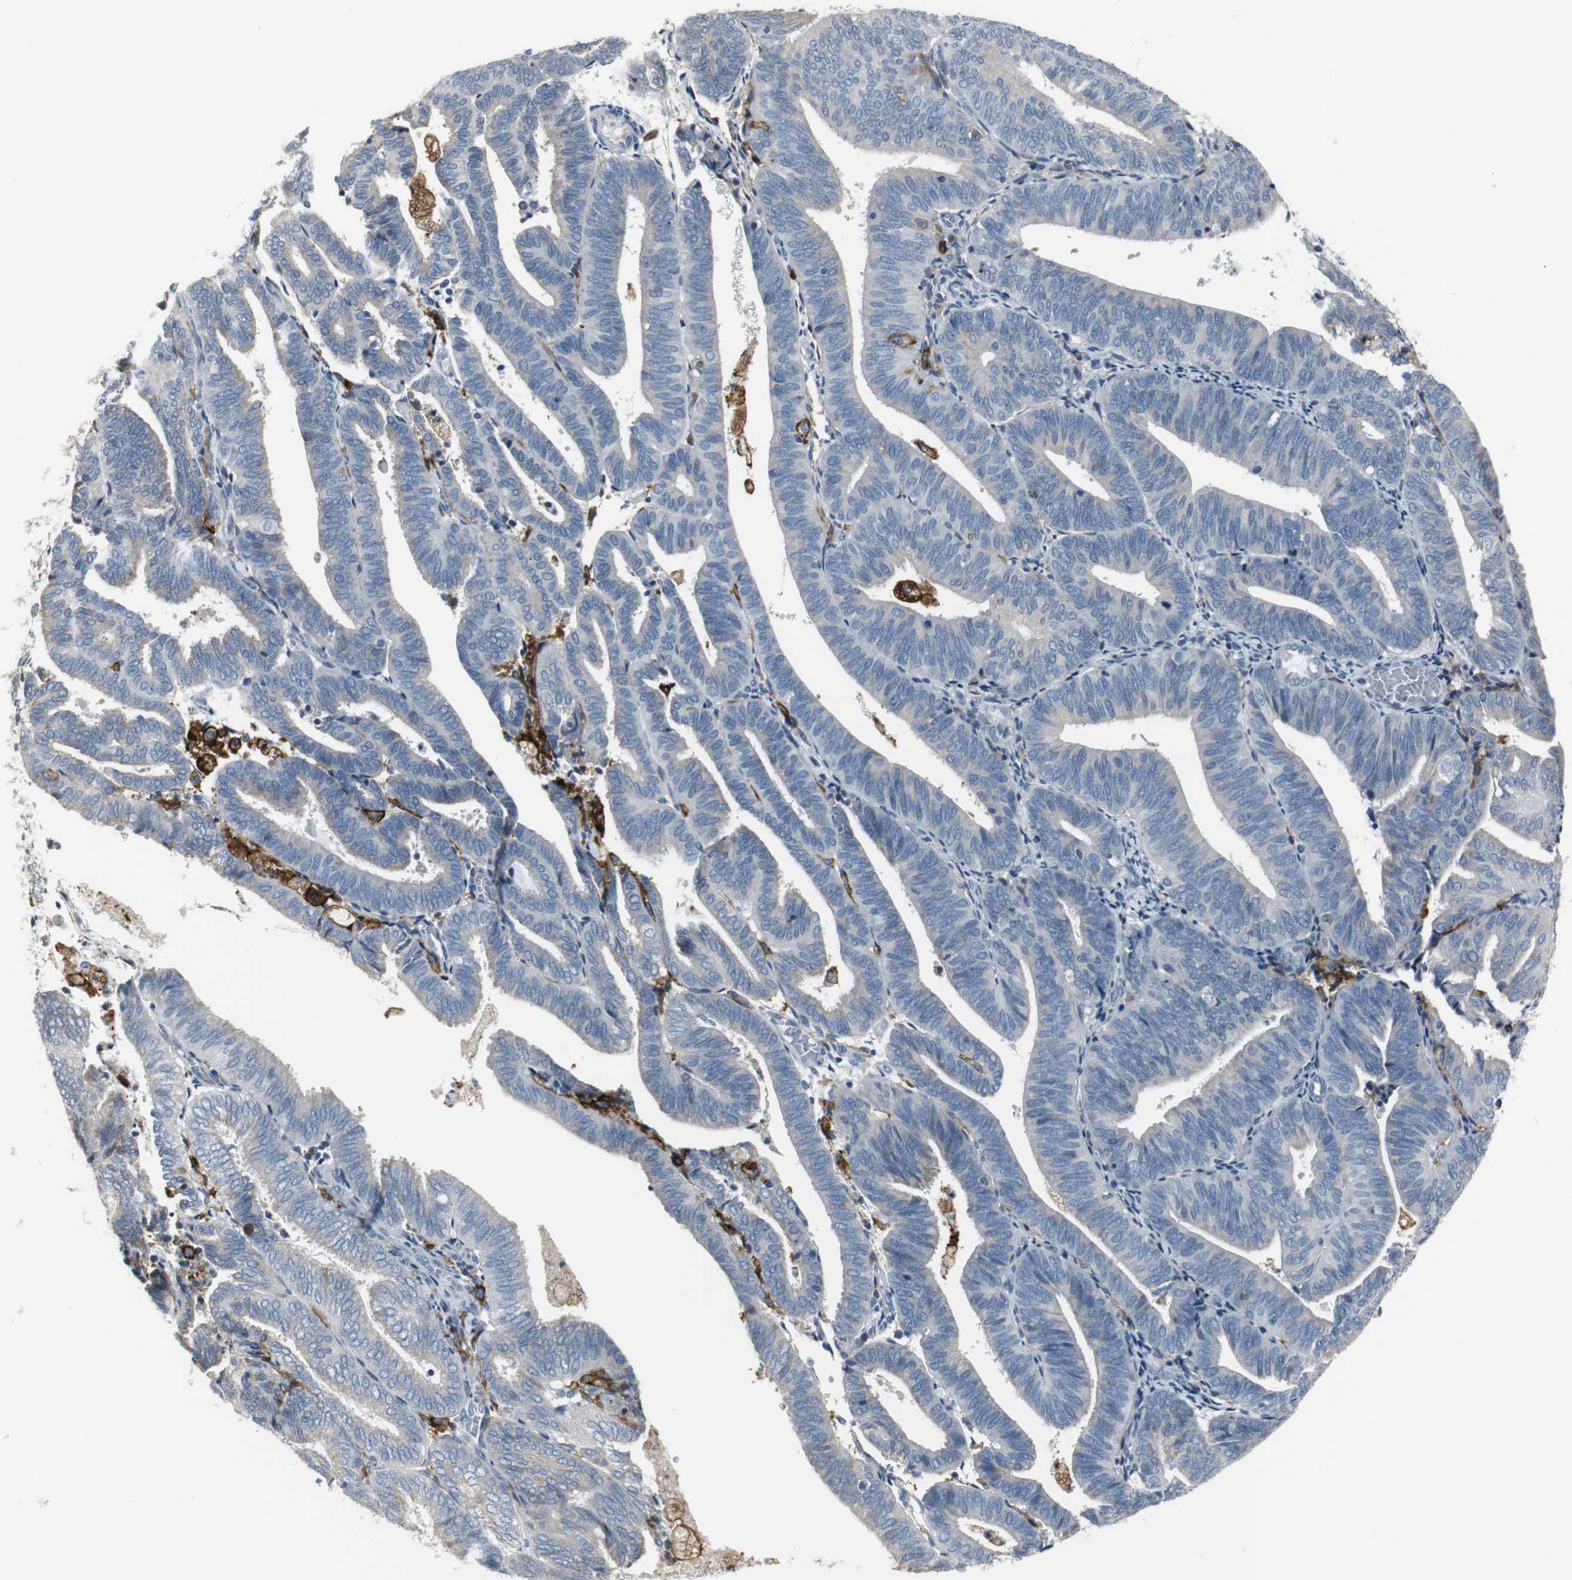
{"staining": {"intensity": "weak", "quantity": "25%-75%", "location": "cytoplasmic/membranous"}, "tissue": "endometrial cancer", "cell_type": "Tumor cells", "image_type": "cancer", "snomed": [{"axis": "morphology", "description": "Adenocarcinoma, NOS"}, {"axis": "topography", "description": "Uterus"}], "caption": "Tumor cells show weak cytoplasmic/membranous staining in approximately 25%-75% of cells in endometrial cancer.", "gene": "SLC2A5", "patient": {"sex": "female", "age": 60}}